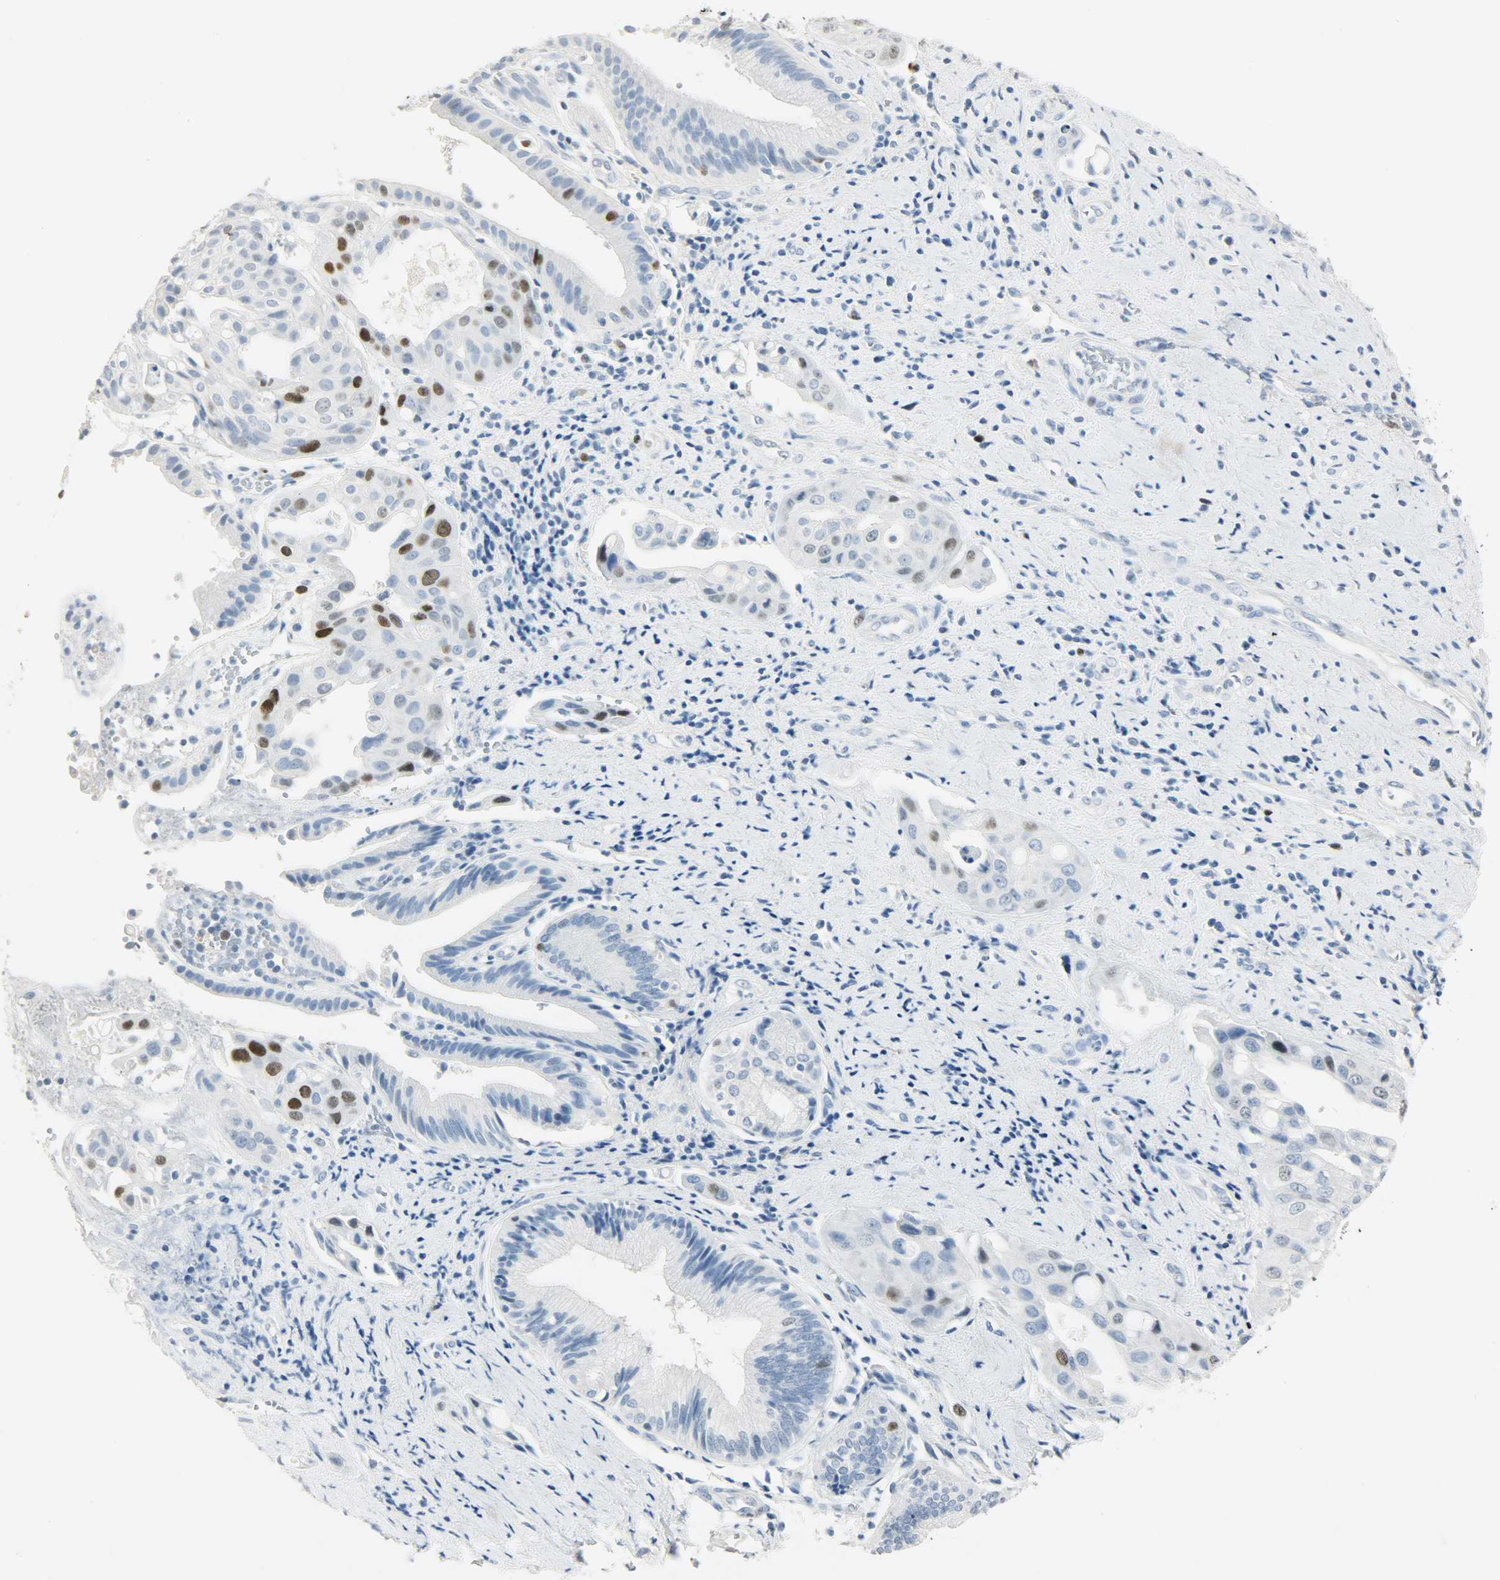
{"staining": {"intensity": "strong", "quantity": "<25%", "location": "nuclear"}, "tissue": "pancreatic cancer", "cell_type": "Tumor cells", "image_type": "cancer", "snomed": [{"axis": "morphology", "description": "Adenocarcinoma, NOS"}, {"axis": "topography", "description": "Pancreas"}], "caption": "Human pancreatic adenocarcinoma stained with a protein marker exhibits strong staining in tumor cells.", "gene": "HELLS", "patient": {"sex": "female", "age": 60}}